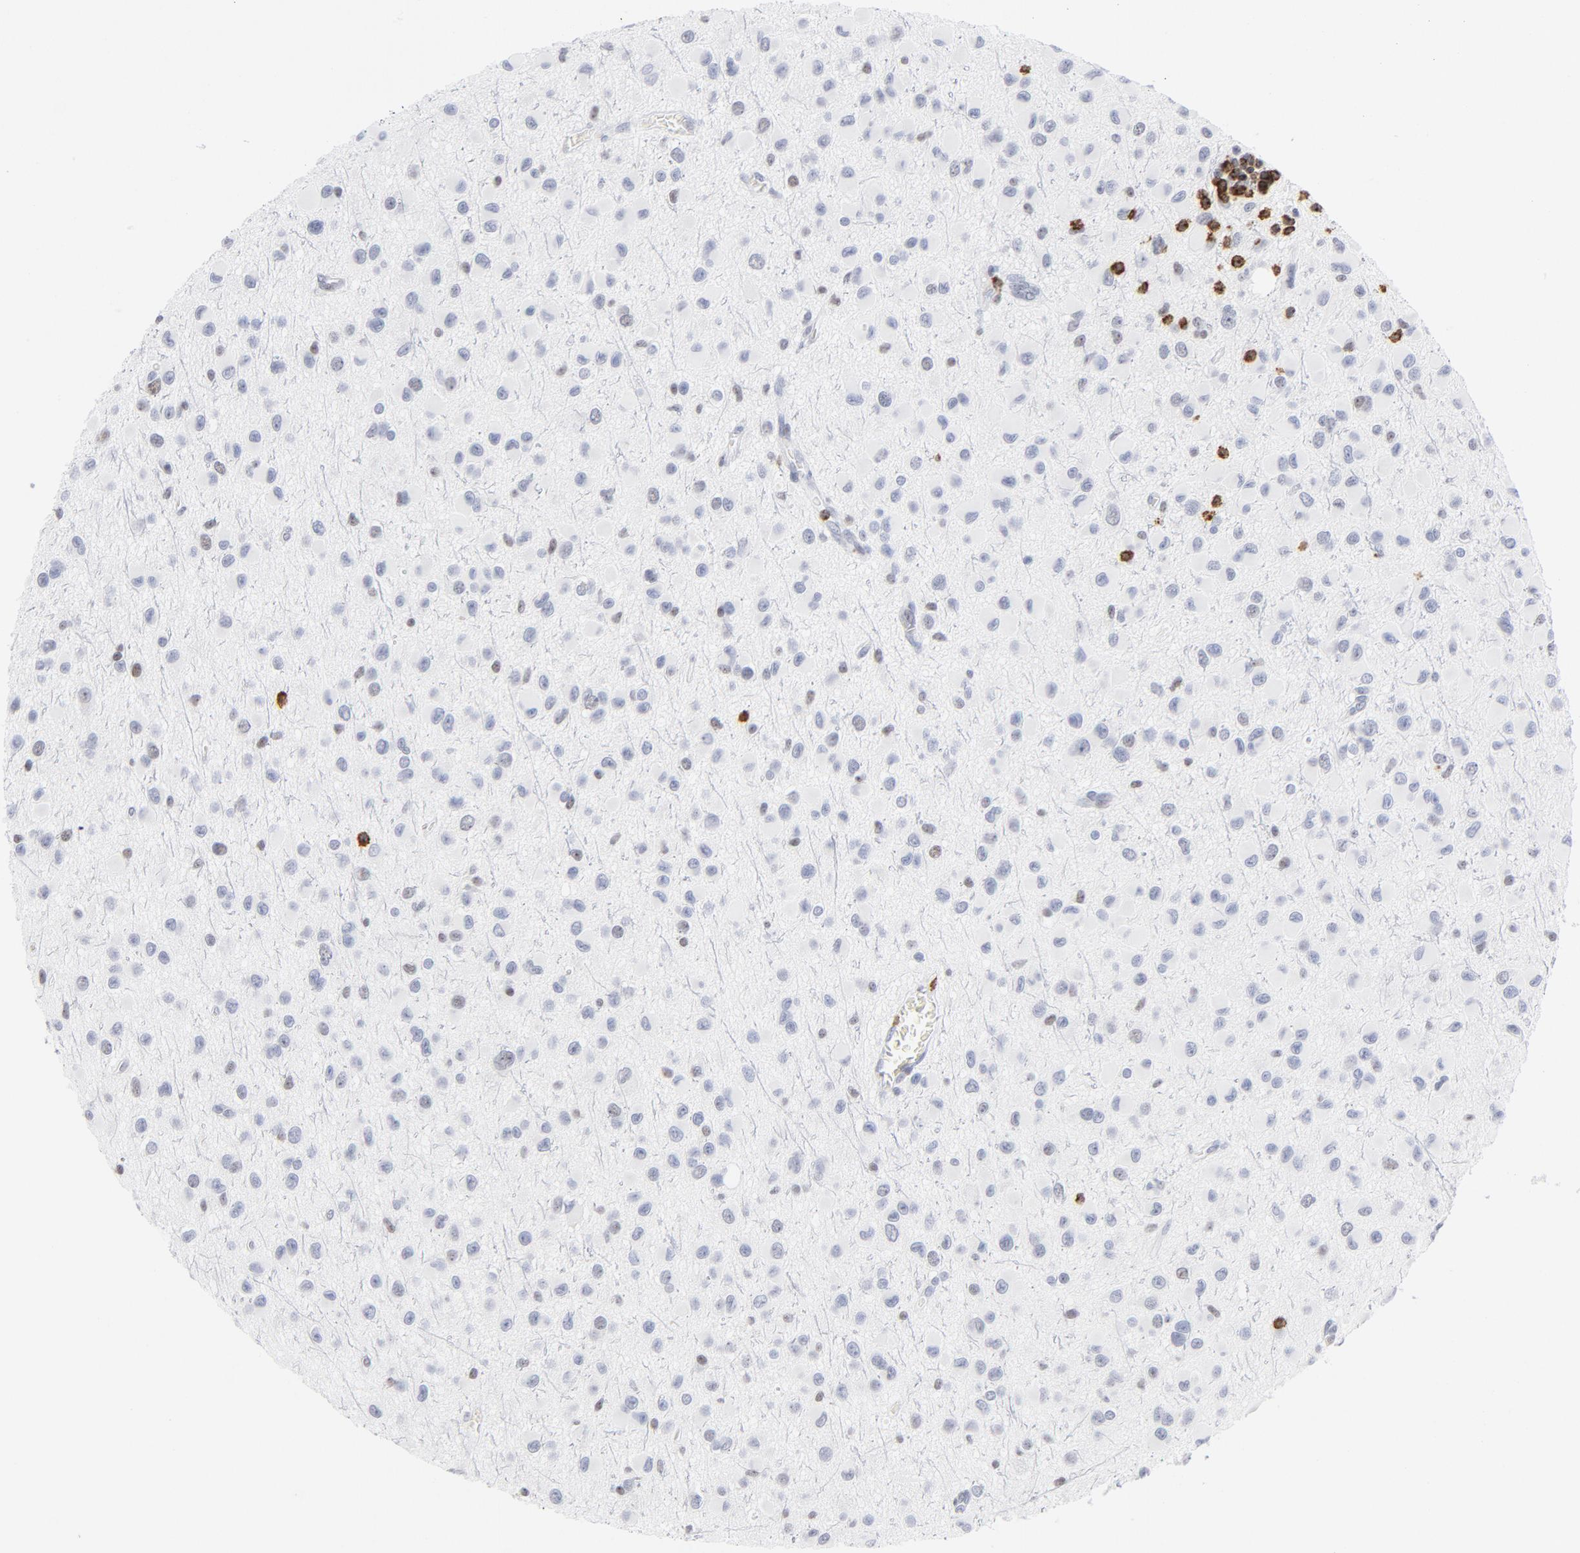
{"staining": {"intensity": "weak", "quantity": "<25%", "location": "nuclear"}, "tissue": "glioma", "cell_type": "Tumor cells", "image_type": "cancer", "snomed": [{"axis": "morphology", "description": "Glioma, malignant, Low grade"}, {"axis": "topography", "description": "Brain"}], "caption": "DAB (3,3'-diaminobenzidine) immunohistochemical staining of malignant glioma (low-grade) exhibits no significant staining in tumor cells. (DAB immunohistochemistry, high magnification).", "gene": "CD2", "patient": {"sex": "male", "age": 42}}